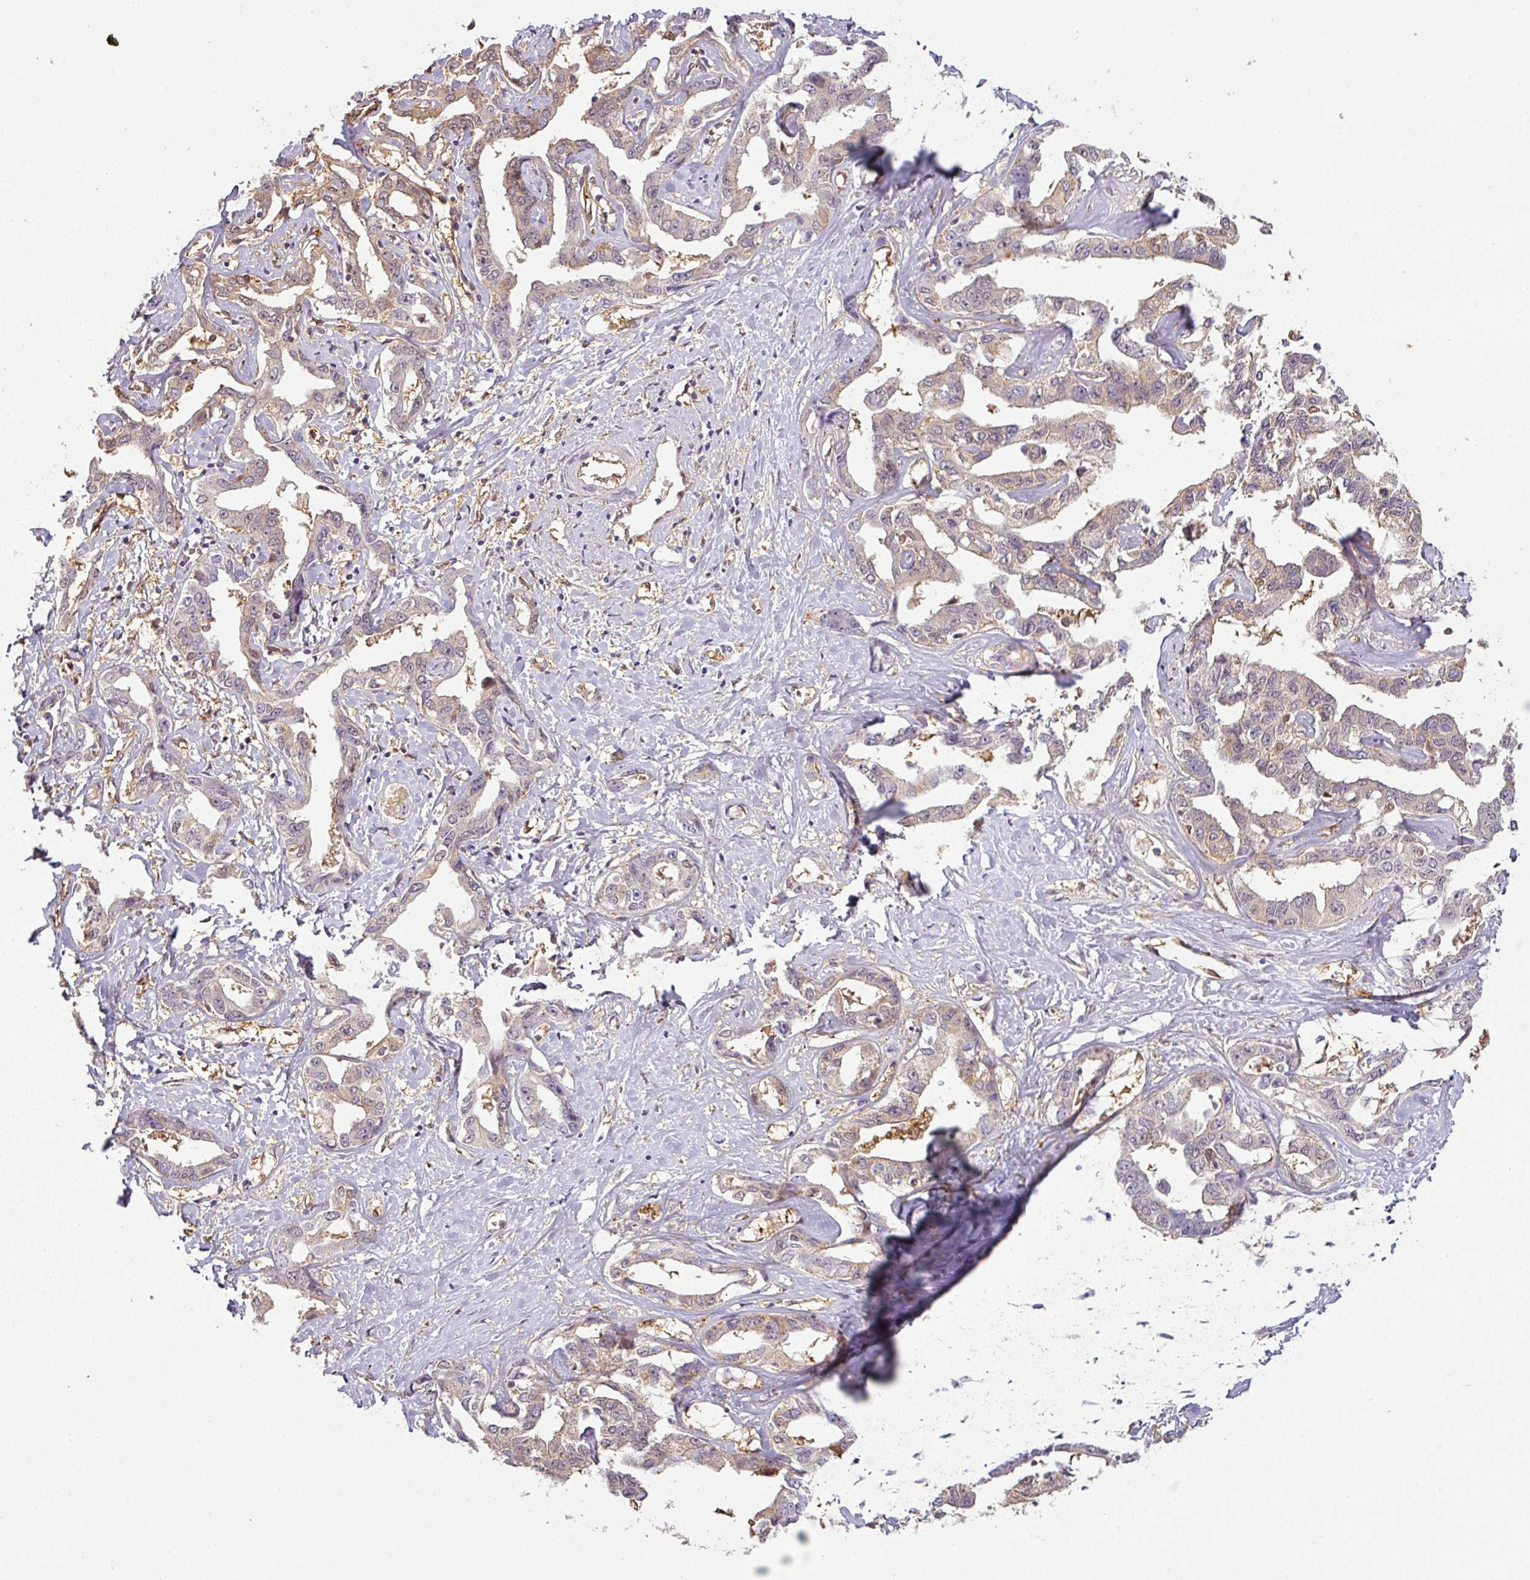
{"staining": {"intensity": "weak", "quantity": "25%-75%", "location": "cytoplasmic/membranous"}, "tissue": "liver cancer", "cell_type": "Tumor cells", "image_type": "cancer", "snomed": [{"axis": "morphology", "description": "Cholangiocarcinoma"}, {"axis": "topography", "description": "Liver"}], "caption": "Human liver cancer (cholangiocarcinoma) stained with a brown dye exhibits weak cytoplasmic/membranous positive staining in approximately 25%-75% of tumor cells.", "gene": "ANKRD18A", "patient": {"sex": "male", "age": 59}}